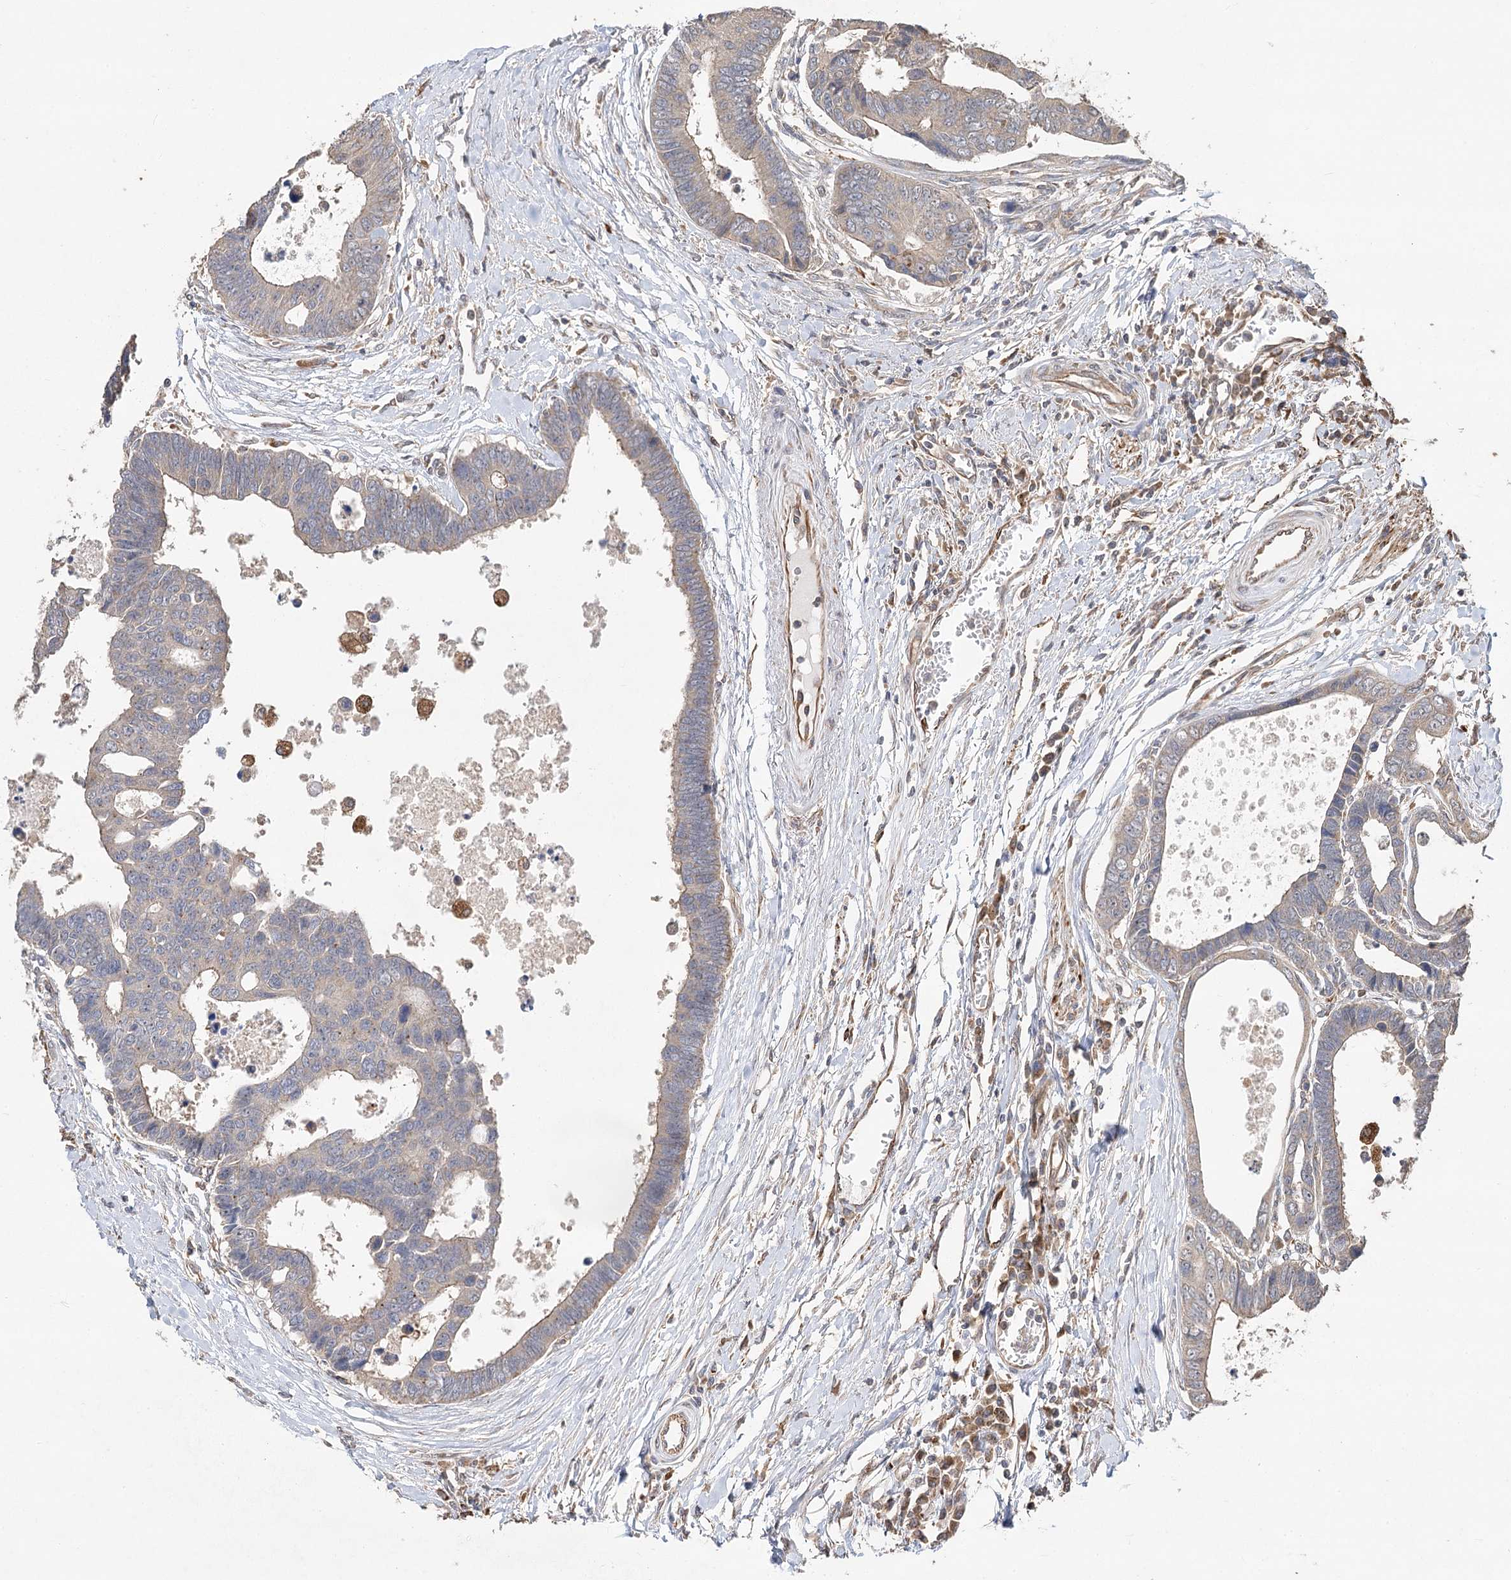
{"staining": {"intensity": "weak", "quantity": "<25%", "location": "cytoplasmic/membranous"}, "tissue": "colorectal cancer", "cell_type": "Tumor cells", "image_type": "cancer", "snomed": [{"axis": "morphology", "description": "Adenocarcinoma, NOS"}, {"axis": "topography", "description": "Rectum"}], "caption": "Human colorectal adenocarcinoma stained for a protein using immunohistochemistry reveals no expression in tumor cells.", "gene": "DMXL1", "patient": {"sex": "male", "age": 84}}